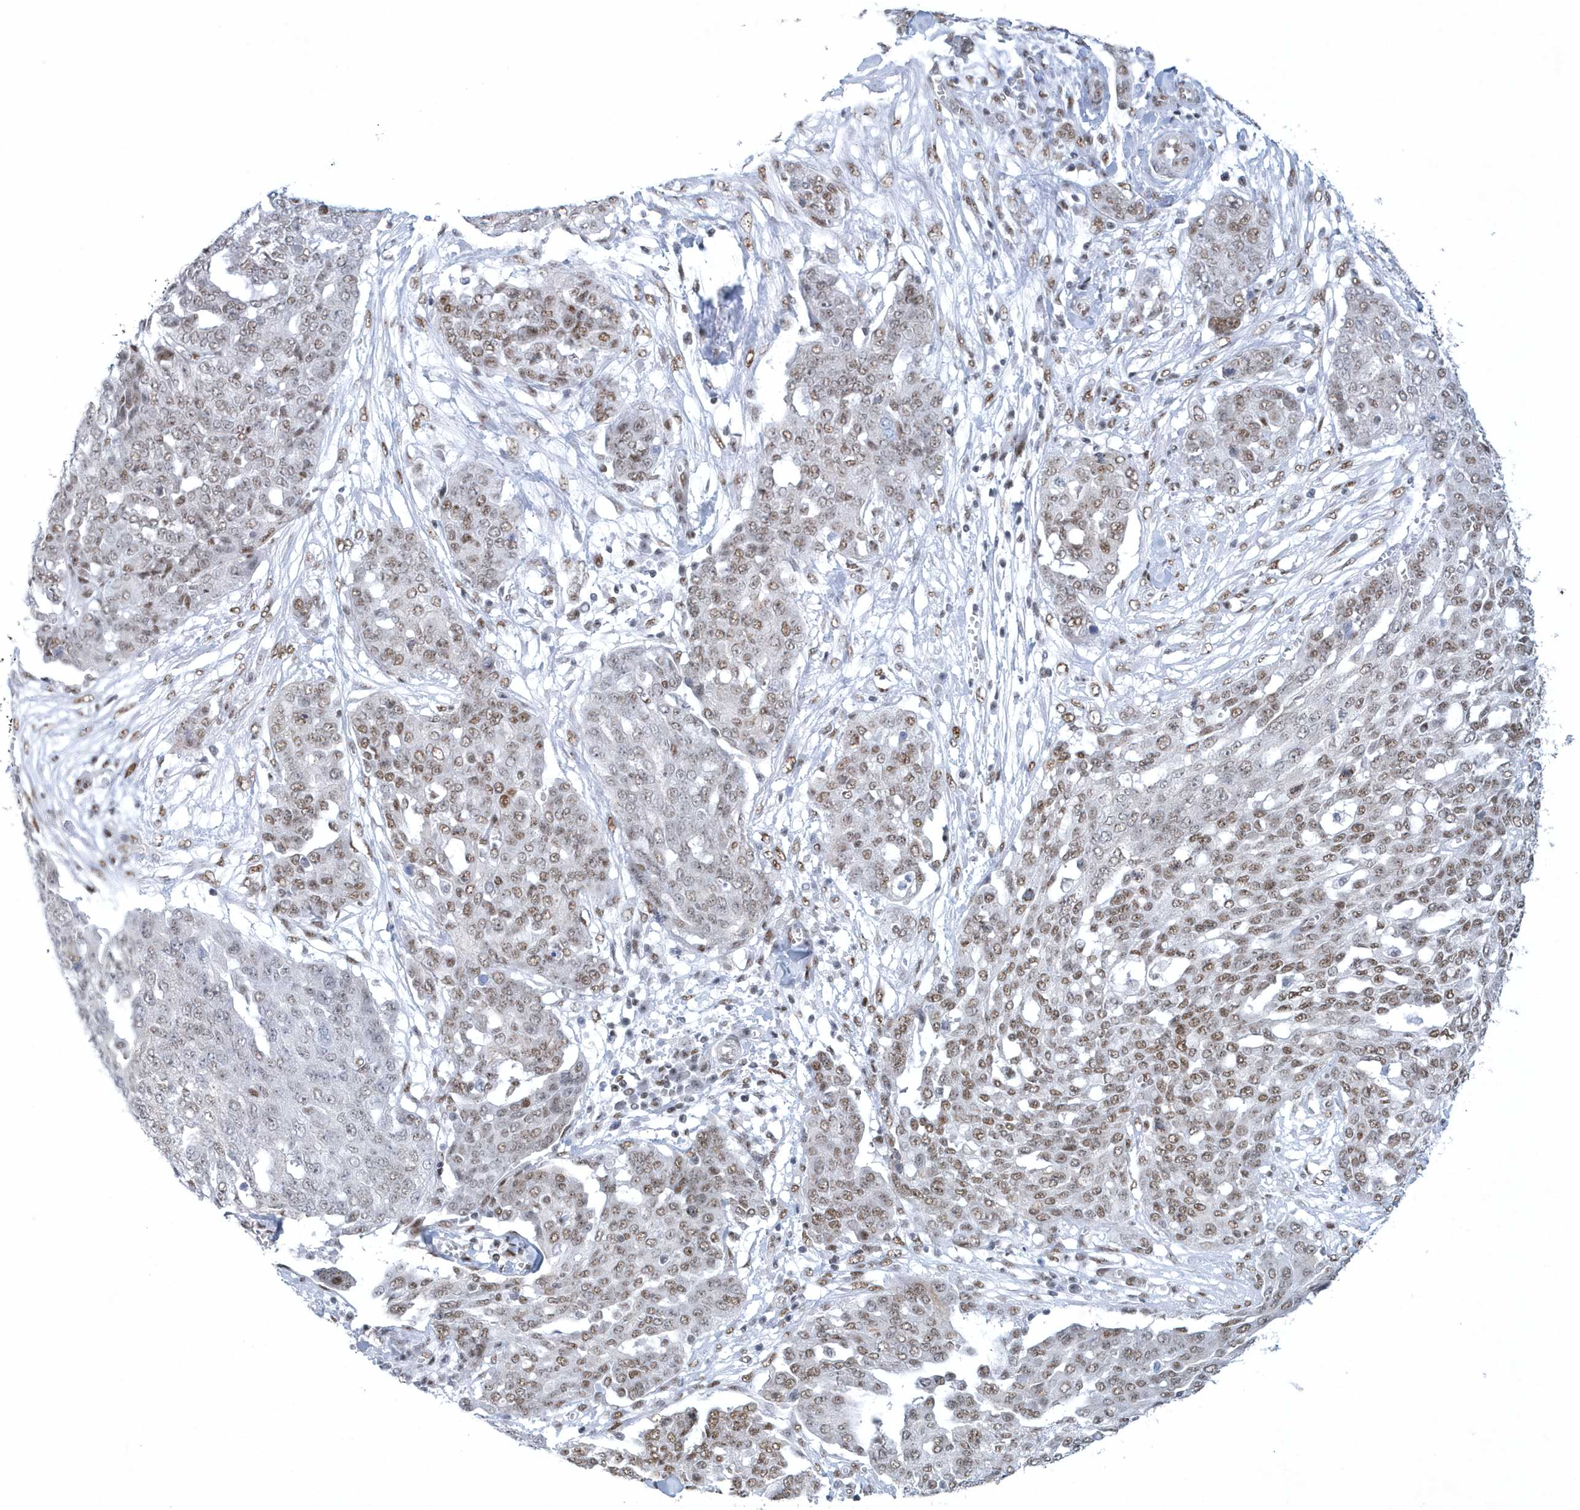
{"staining": {"intensity": "moderate", "quantity": ">75%", "location": "nuclear"}, "tissue": "ovarian cancer", "cell_type": "Tumor cells", "image_type": "cancer", "snomed": [{"axis": "morphology", "description": "Cystadenocarcinoma, serous, NOS"}, {"axis": "topography", "description": "Soft tissue"}, {"axis": "topography", "description": "Ovary"}], "caption": "The photomicrograph demonstrates staining of ovarian cancer (serous cystadenocarcinoma), revealing moderate nuclear protein positivity (brown color) within tumor cells. (DAB (3,3'-diaminobenzidine) IHC, brown staining for protein, blue staining for nuclei).", "gene": "DCLRE1A", "patient": {"sex": "female", "age": 57}}